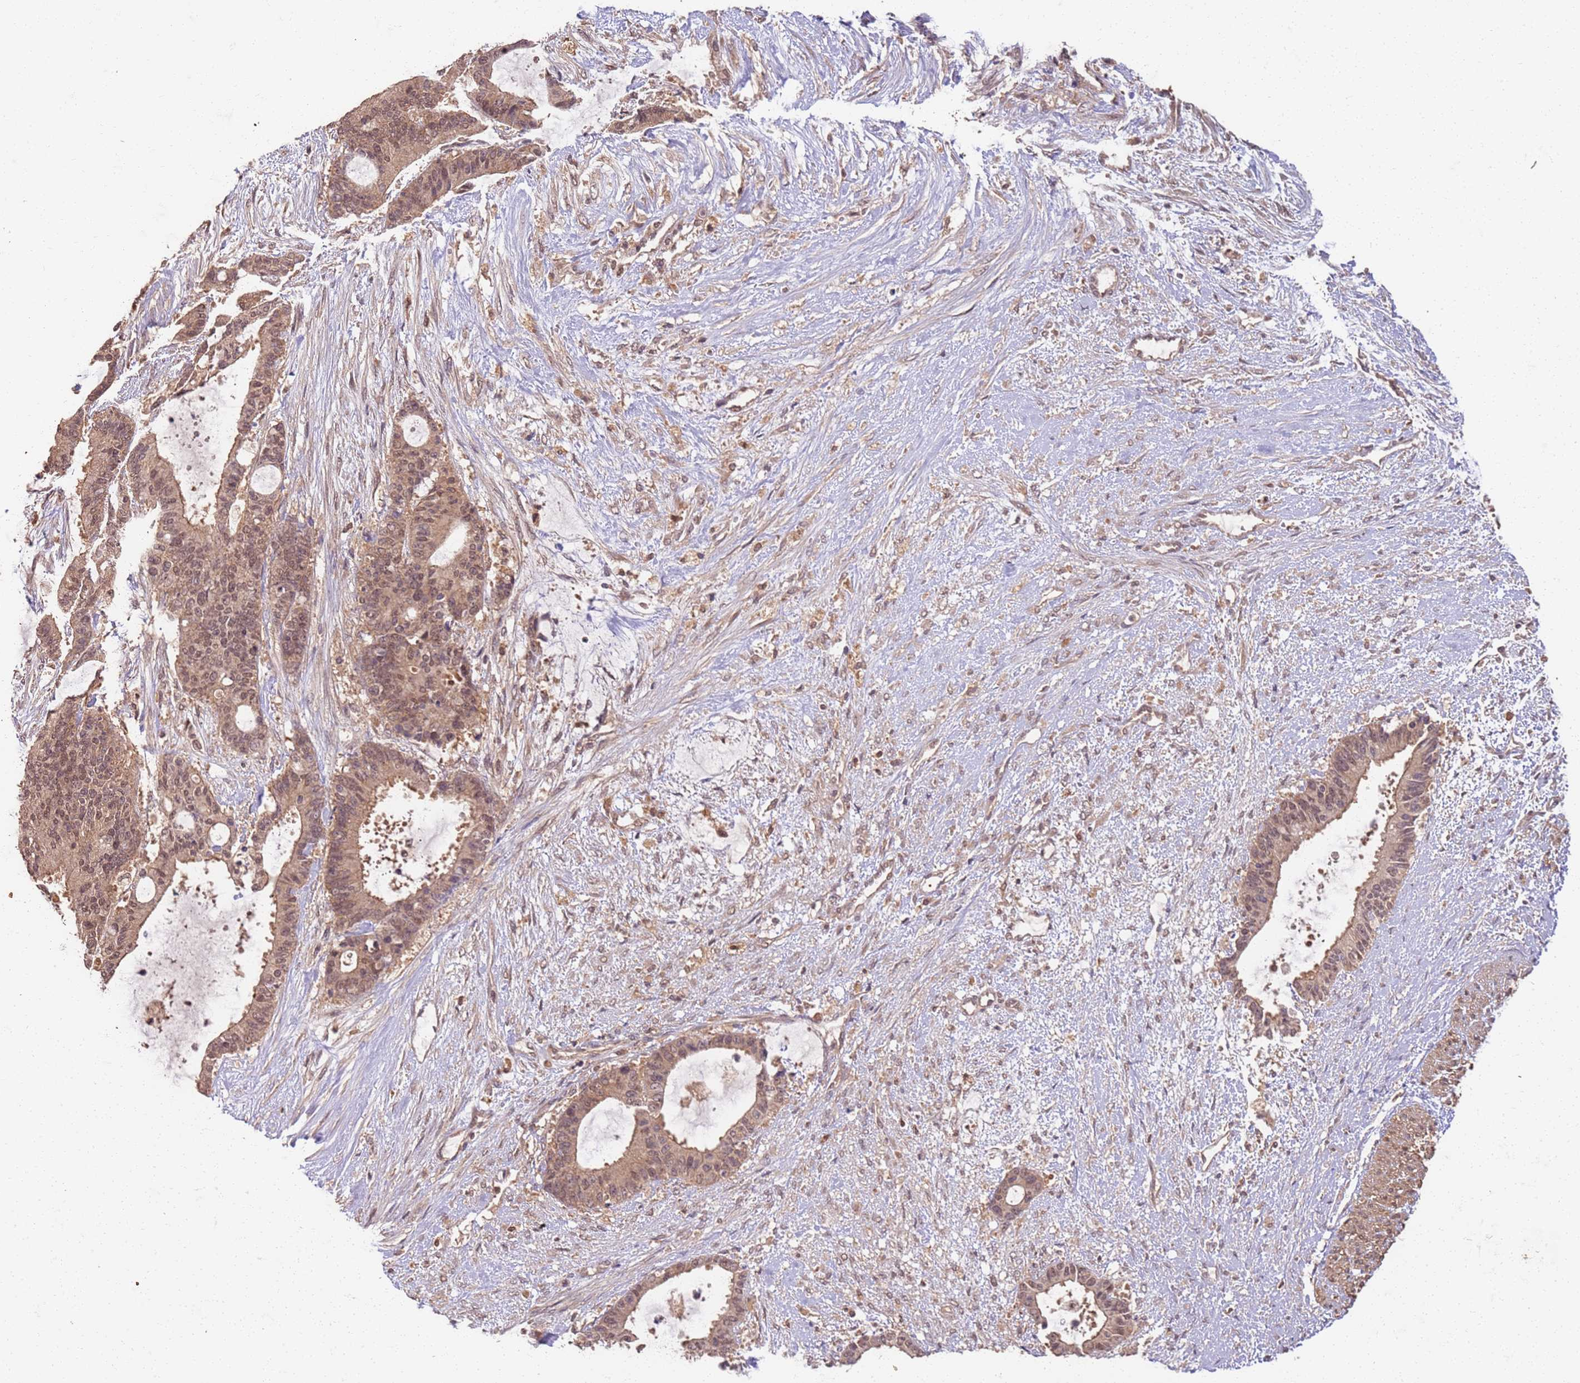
{"staining": {"intensity": "moderate", "quantity": ">75%", "location": "cytoplasmic/membranous,nuclear"}, "tissue": "liver cancer", "cell_type": "Tumor cells", "image_type": "cancer", "snomed": [{"axis": "morphology", "description": "Normal tissue, NOS"}, {"axis": "morphology", "description": "Cholangiocarcinoma"}, {"axis": "topography", "description": "Liver"}, {"axis": "topography", "description": "Peripheral nerve tissue"}], "caption": "Human liver cholangiocarcinoma stained for a protein (brown) displays moderate cytoplasmic/membranous and nuclear positive staining in approximately >75% of tumor cells.", "gene": "UBE3A", "patient": {"sex": "female", "age": 73}}